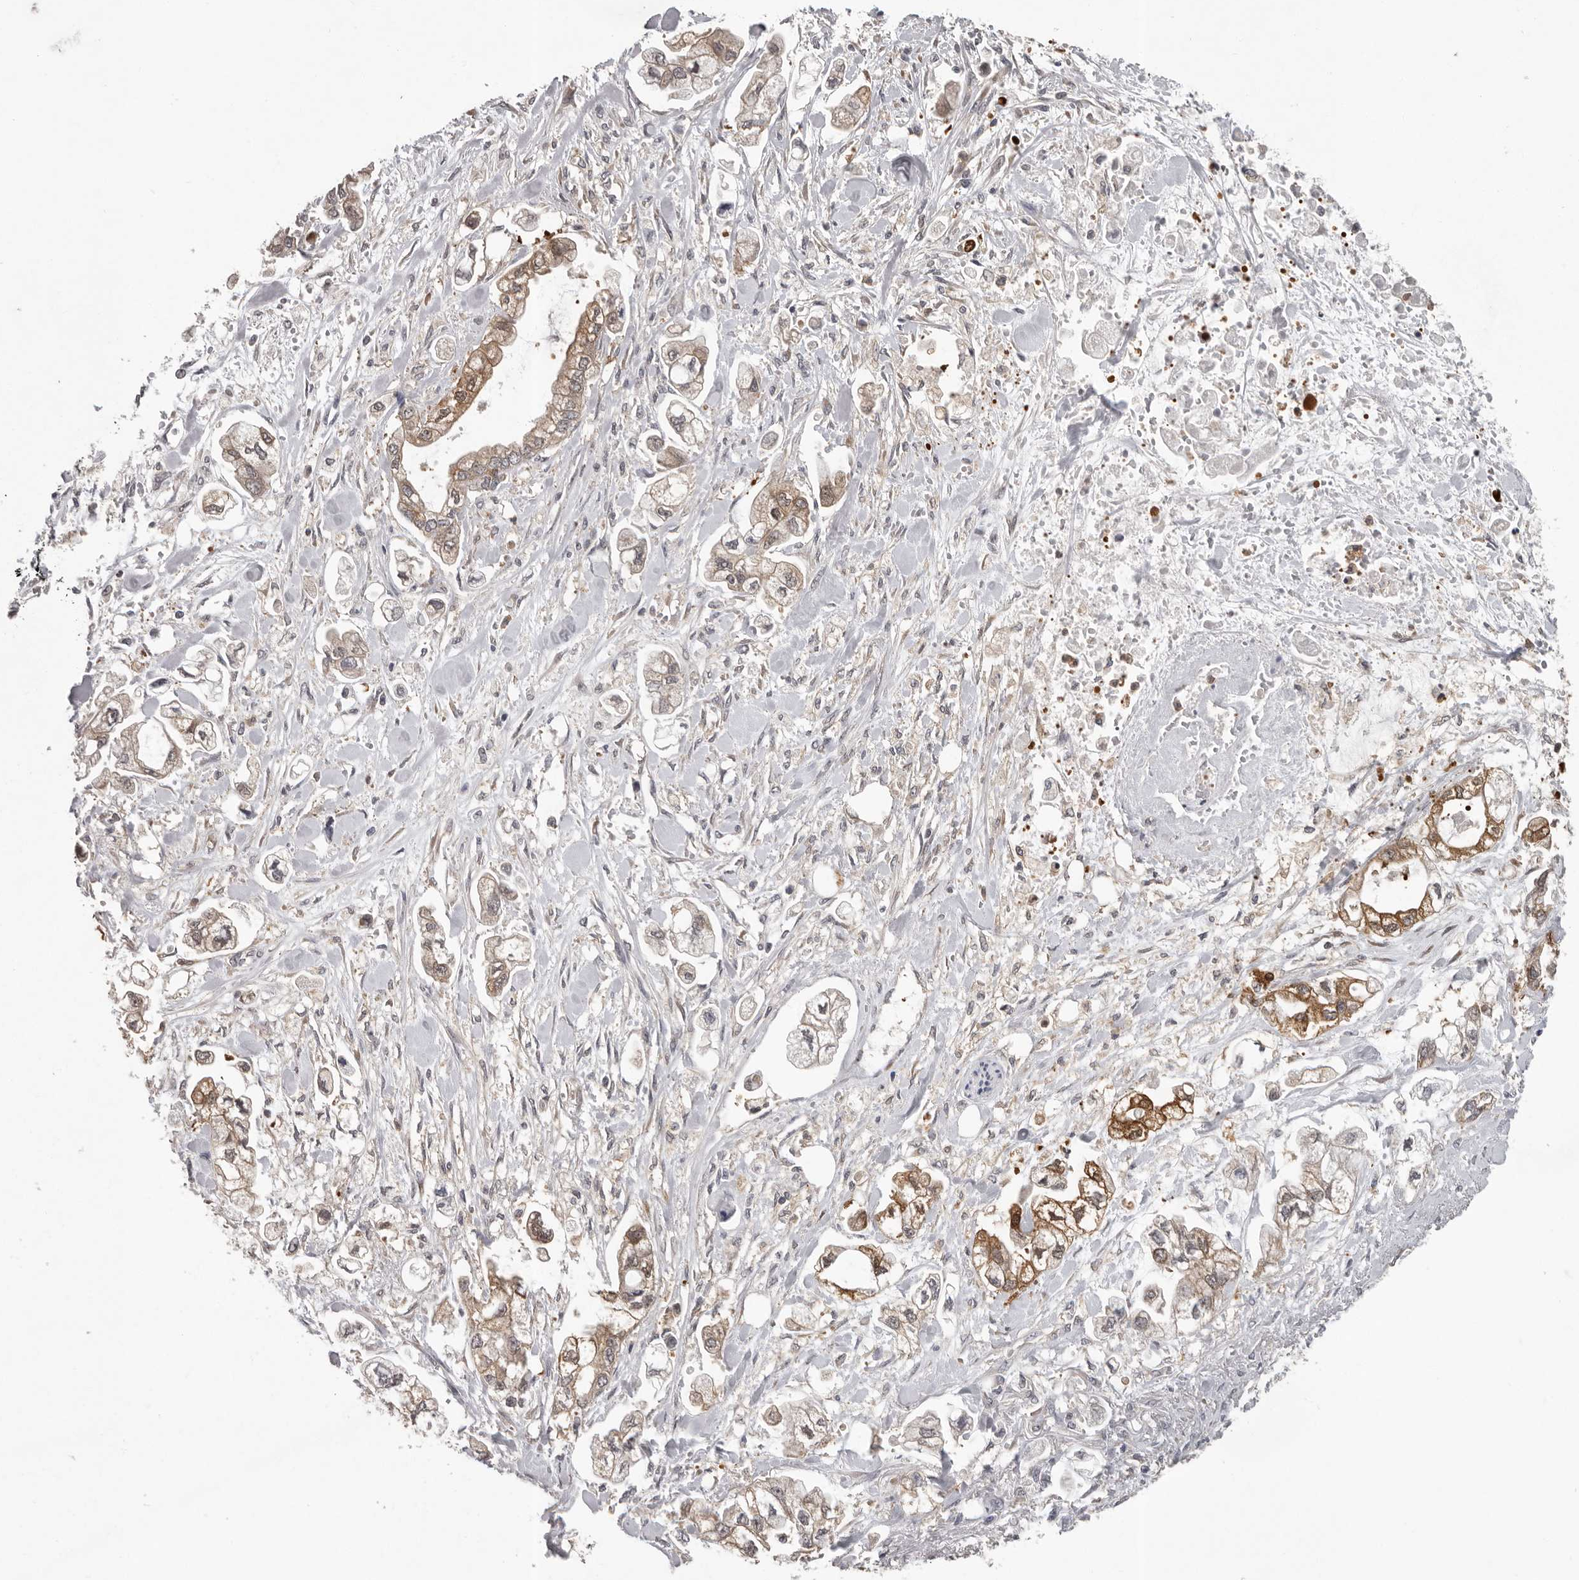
{"staining": {"intensity": "moderate", "quantity": ">75%", "location": "cytoplasmic/membranous"}, "tissue": "stomach cancer", "cell_type": "Tumor cells", "image_type": "cancer", "snomed": [{"axis": "morphology", "description": "Normal tissue, NOS"}, {"axis": "morphology", "description": "Adenocarcinoma, NOS"}, {"axis": "topography", "description": "Stomach"}], "caption": "Human stomach cancer (adenocarcinoma) stained with a brown dye exhibits moderate cytoplasmic/membranous positive positivity in approximately >75% of tumor cells.", "gene": "RALGPS2", "patient": {"sex": "male", "age": 62}}